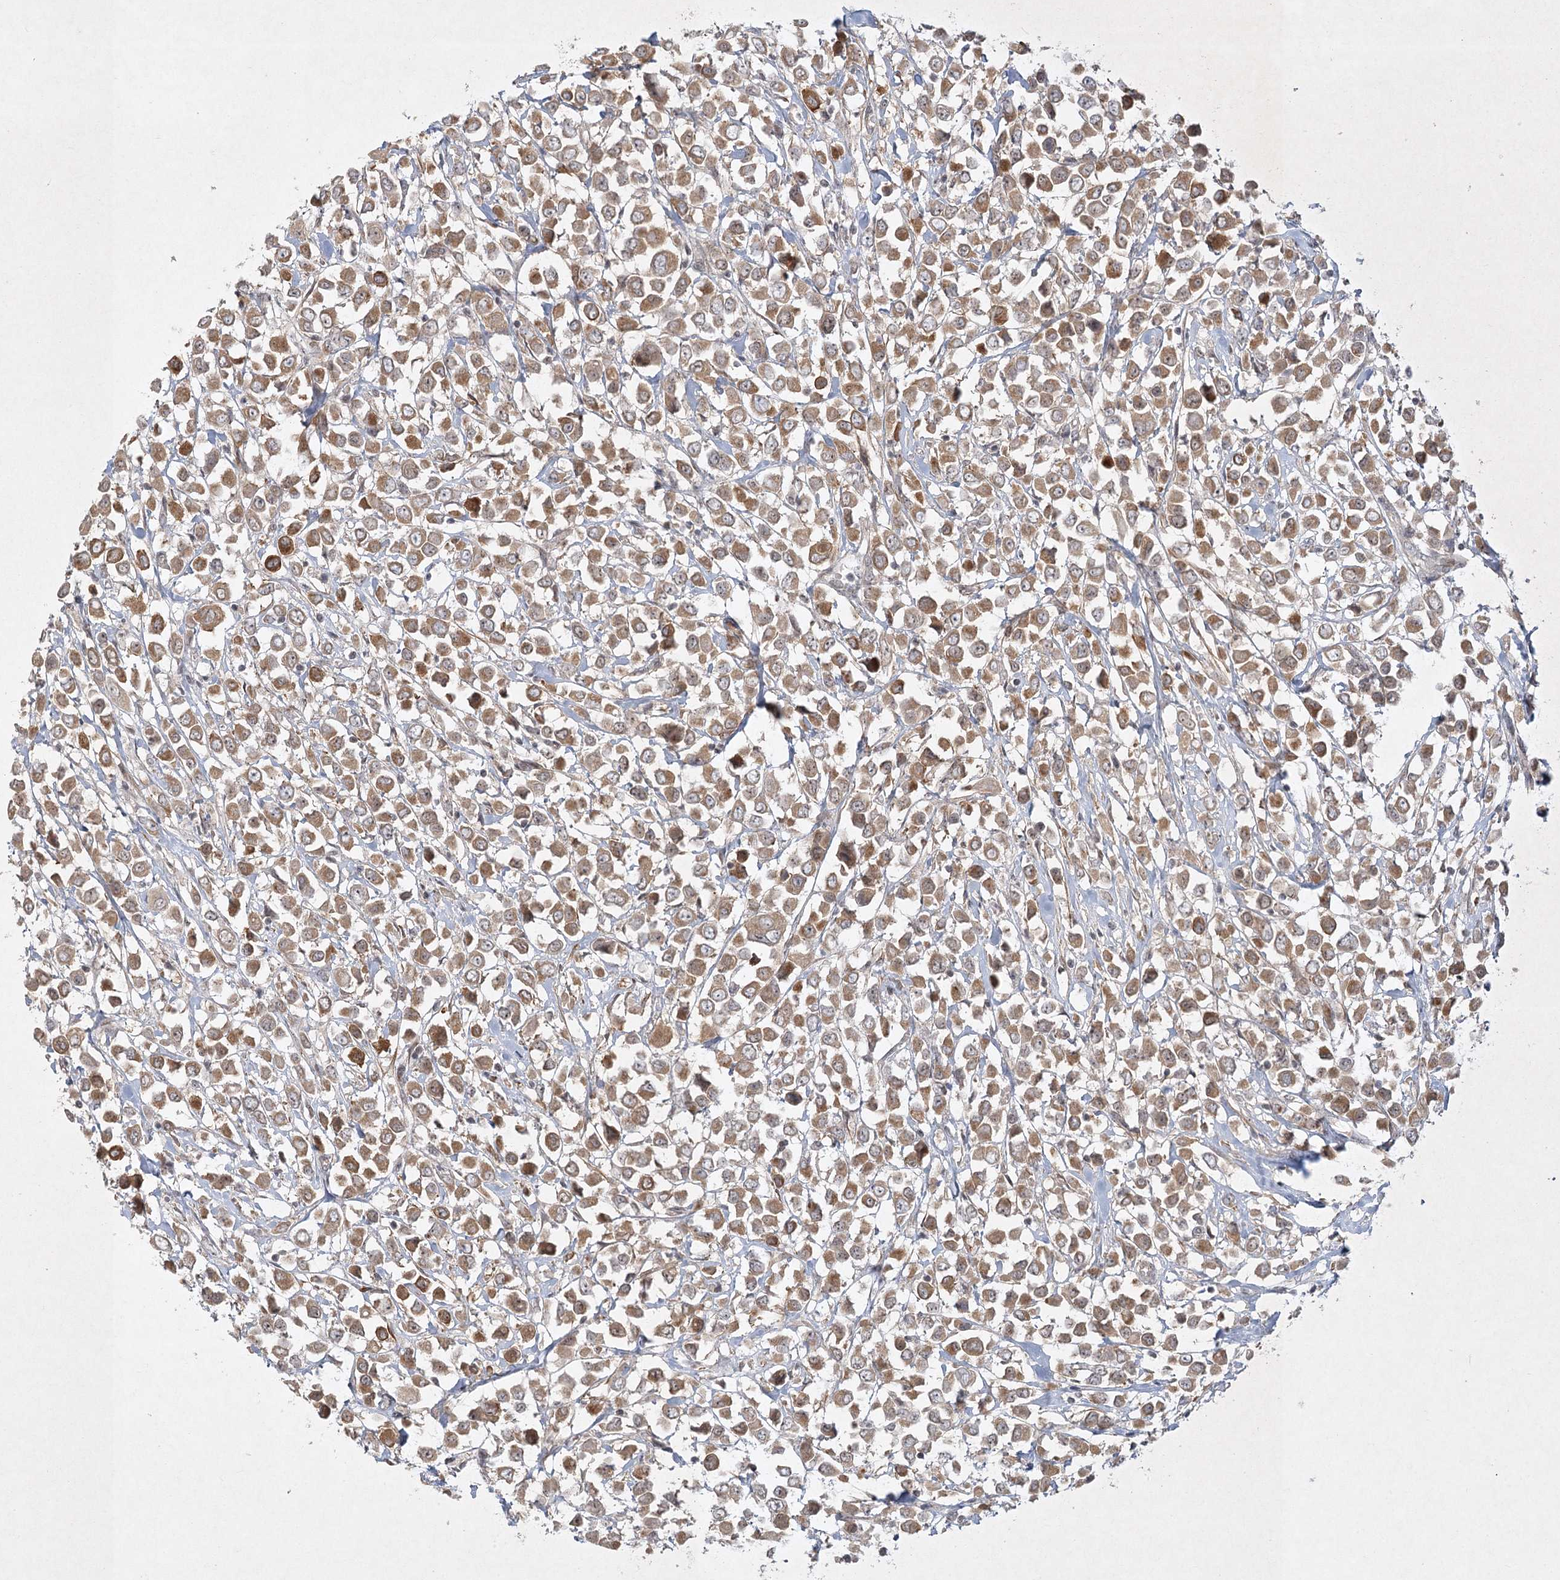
{"staining": {"intensity": "moderate", "quantity": ">75%", "location": "cytoplasmic/membranous"}, "tissue": "breast cancer", "cell_type": "Tumor cells", "image_type": "cancer", "snomed": [{"axis": "morphology", "description": "Duct carcinoma"}, {"axis": "topography", "description": "Breast"}], "caption": "Immunohistochemical staining of human breast cancer exhibits moderate cytoplasmic/membranous protein staining in approximately >75% of tumor cells.", "gene": "SH2D3A", "patient": {"sex": "female", "age": 61}}